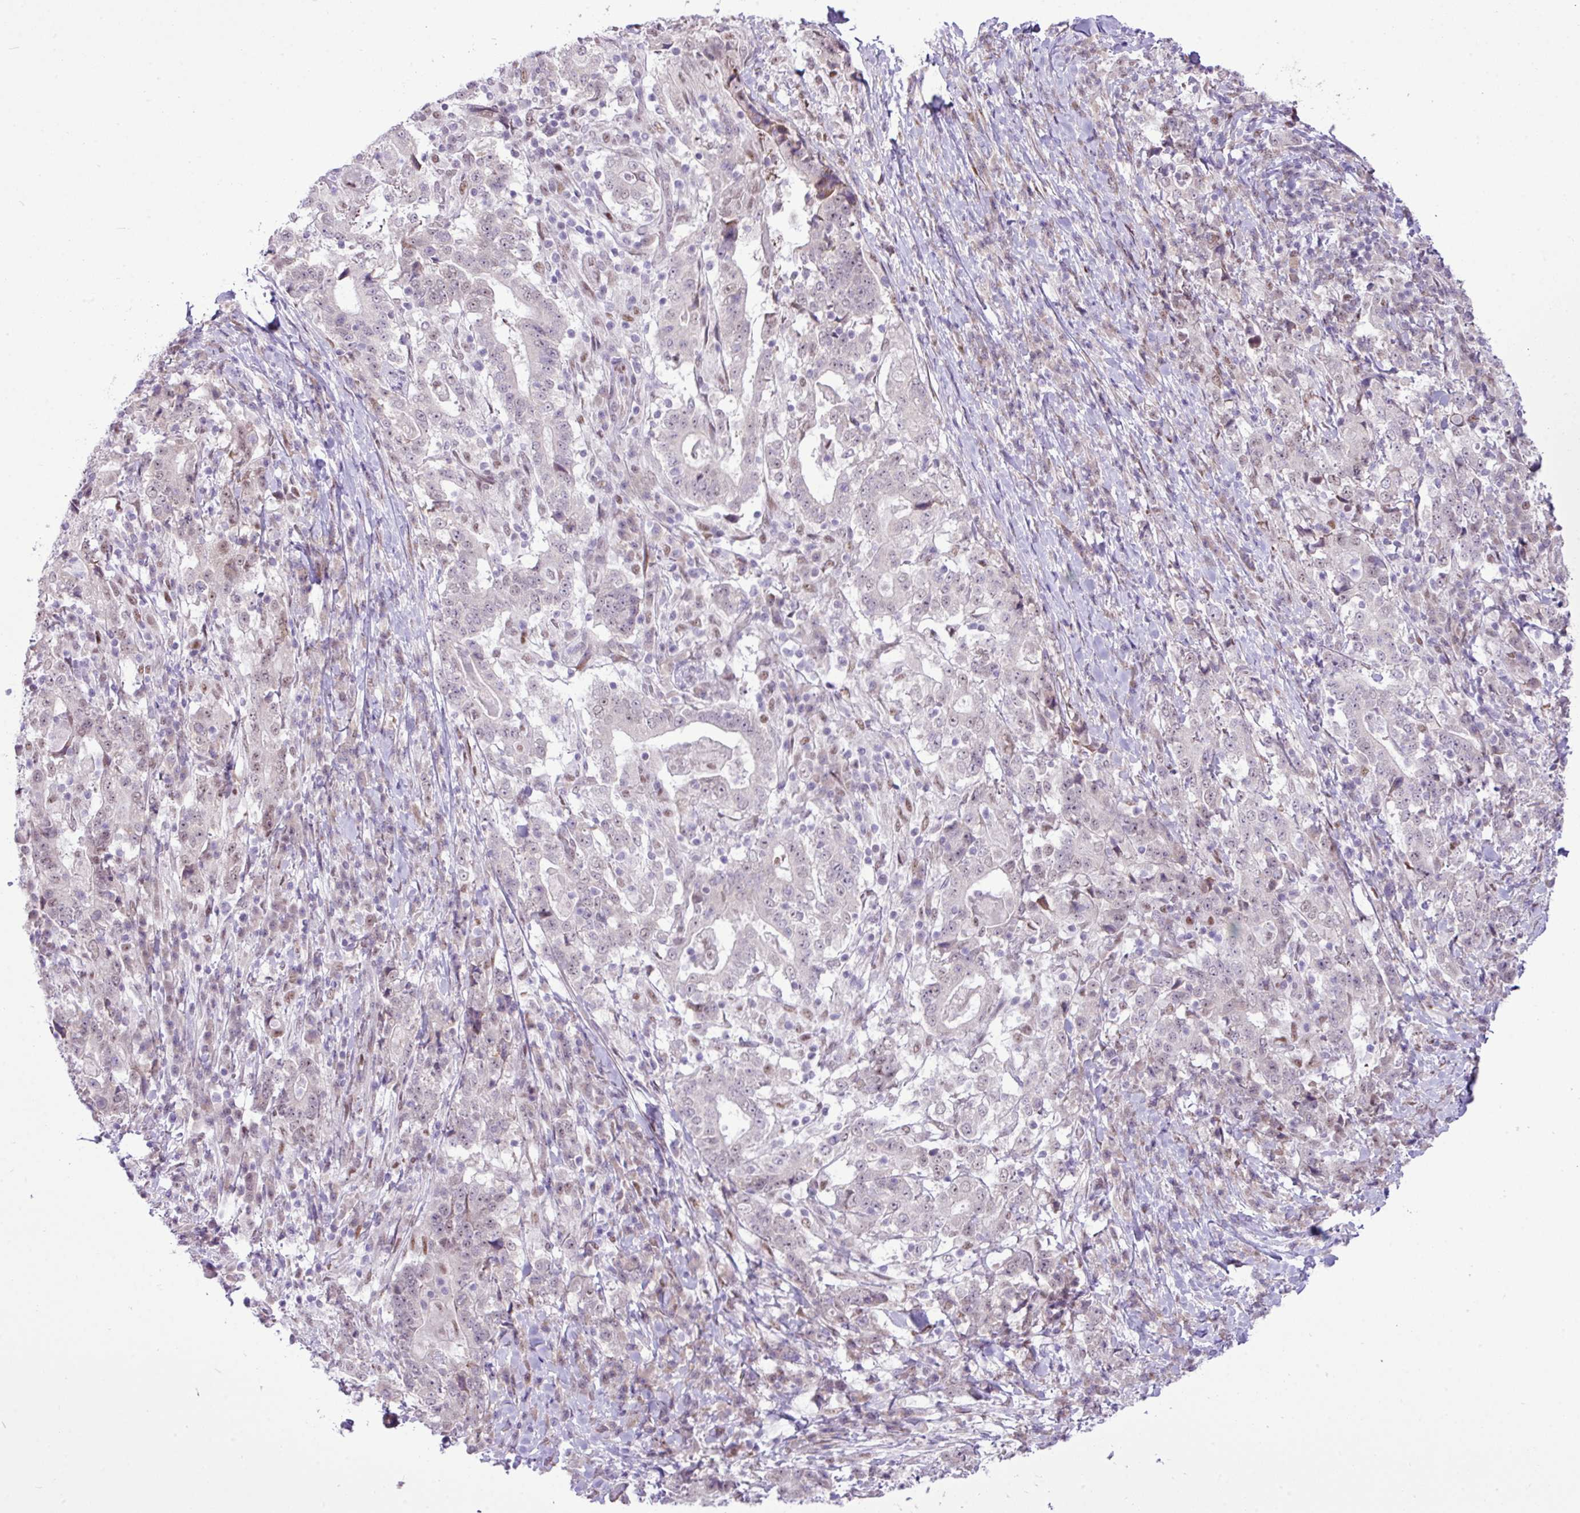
{"staining": {"intensity": "weak", "quantity": "<25%", "location": "nuclear"}, "tissue": "stomach cancer", "cell_type": "Tumor cells", "image_type": "cancer", "snomed": [{"axis": "morphology", "description": "Normal tissue, NOS"}, {"axis": "morphology", "description": "Adenocarcinoma, NOS"}, {"axis": "topography", "description": "Stomach, upper"}, {"axis": "topography", "description": "Stomach"}], "caption": "DAB (3,3'-diaminobenzidine) immunohistochemical staining of human stomach cancer (adenocarcinoma) displays no significant expression in tumor cells.", "gene": "ELOA2", "patient": {"sex": "male", "age": 59}}